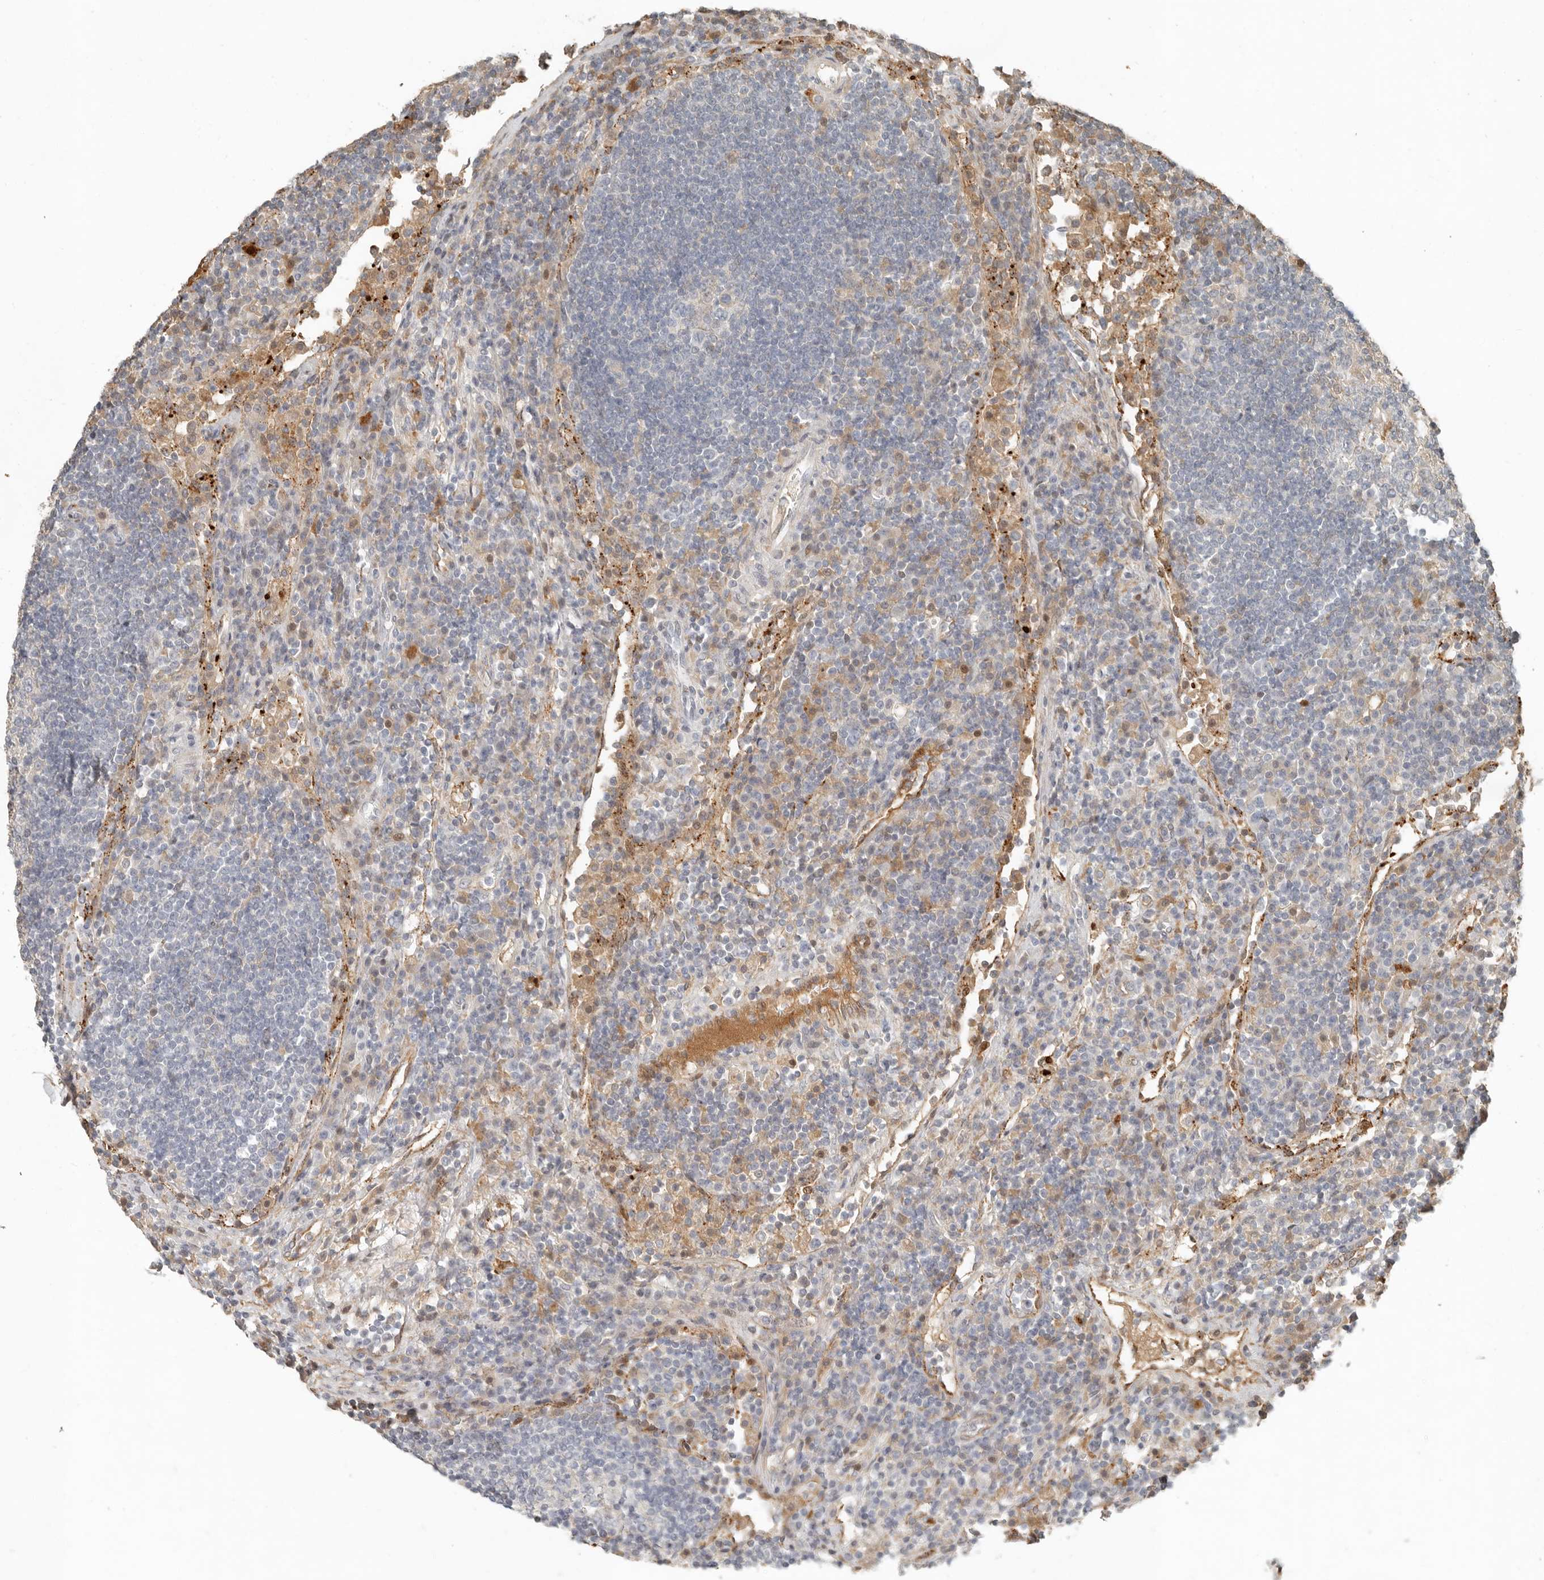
{"staining": {"intensity": "negative", "quantity": "none", "location": "none"}, "tissue": "lymph node", "cell_type": "Germinal center cells", "image_type": "normal", "snomed": [{"axis": "morphology", "description": "Normal tissue, NOS"}, {"axis": "topography", "description": "Lymph node"}], "caption": "Immunohistochemistry histopathology image of normal lymph node: human lymph node stained with DAB (3,3'-diaminobenzidine) shows no significant protein staining in germinal center cells.", "gene": "KLHL38", "patient": {"sex": "female", "age": 53}}